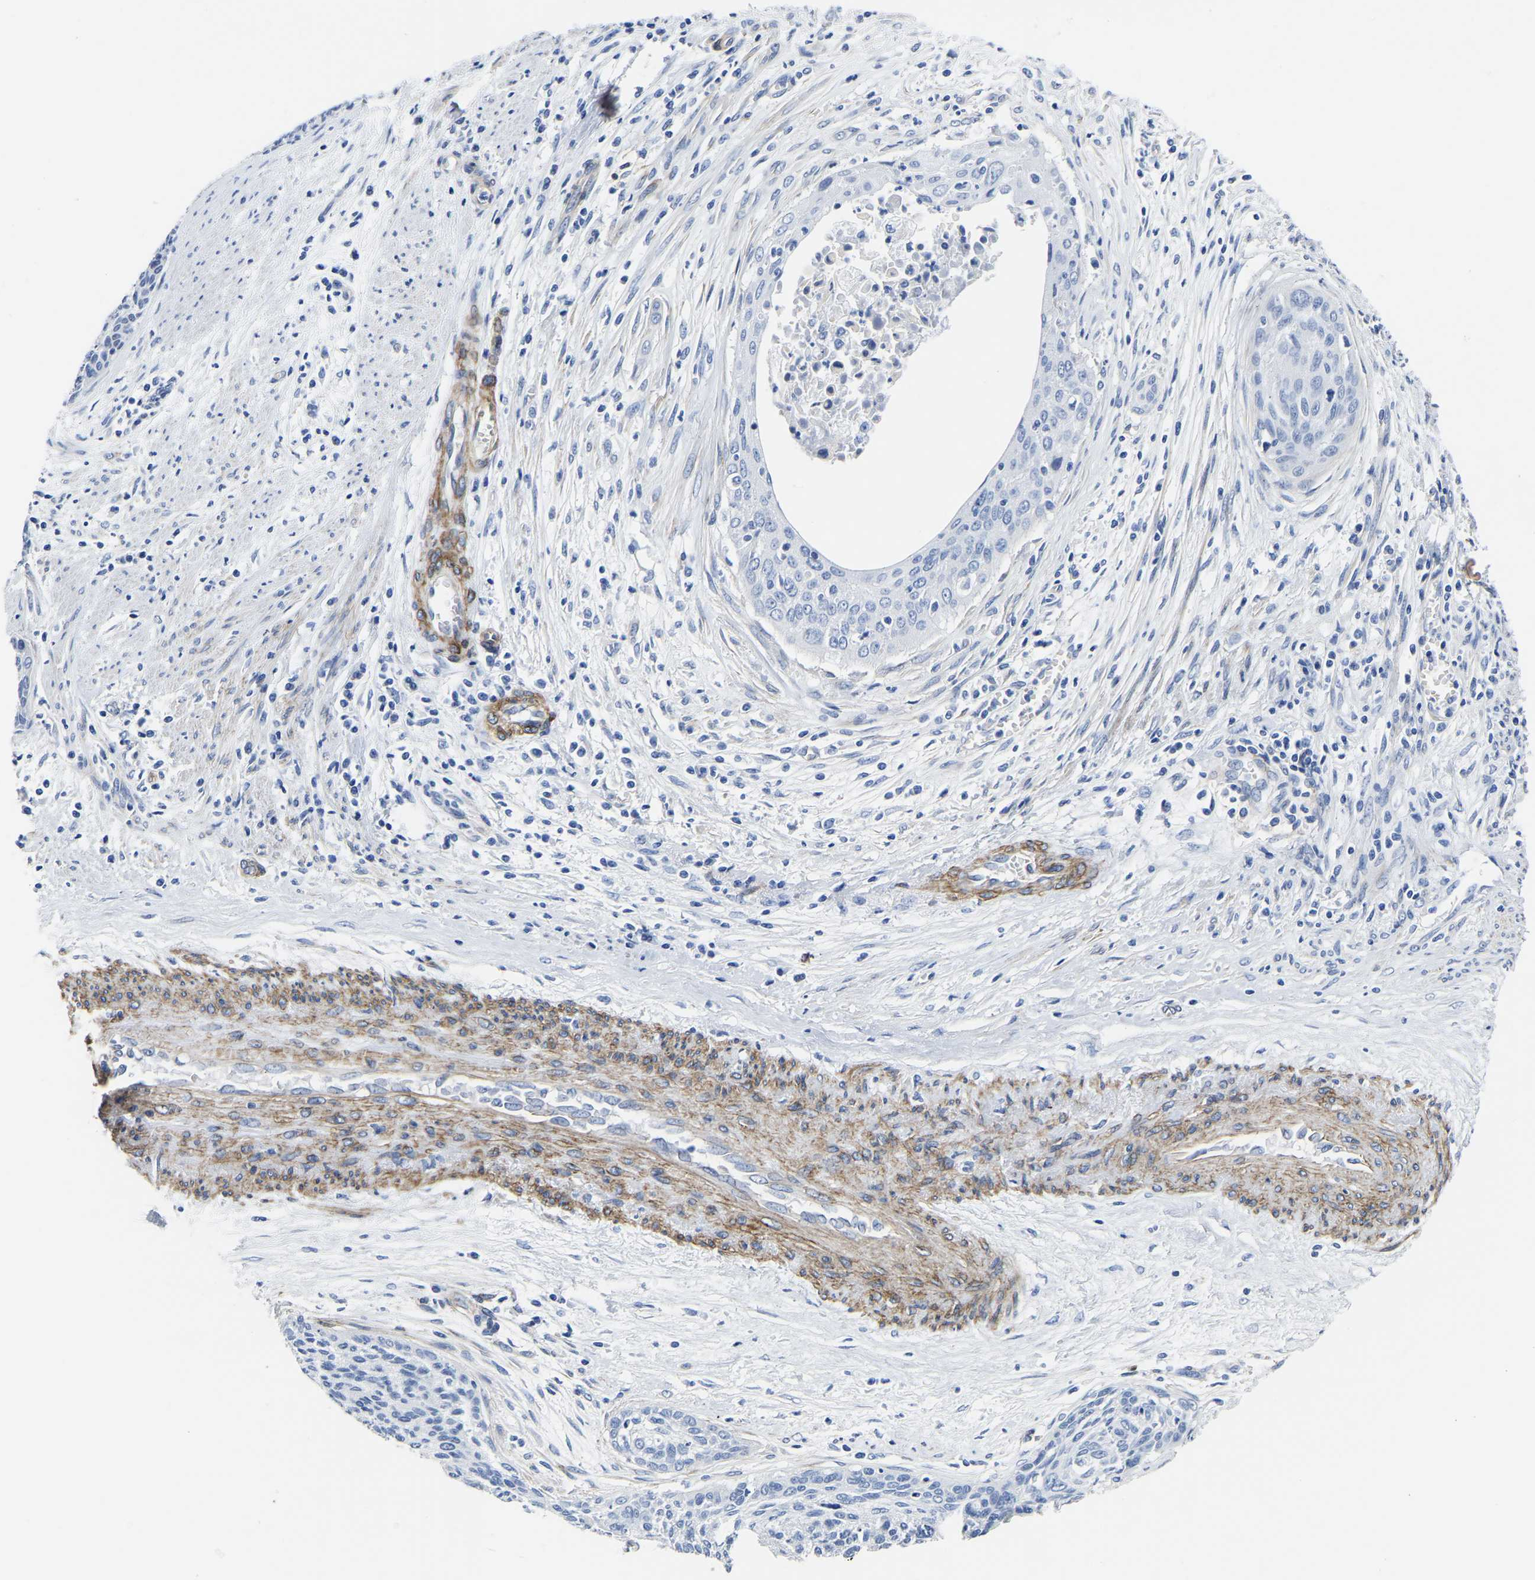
{"staining": {"intensity": "negative", "quantity": "none", "location": "none"}, "tissue": "cervical cancer", "cell_type": "Tumor cells", "image_type": "cancer", "snomed": [{"axis": "morphology", "description": "Squamous cell carcinoma, NOS"}, {"axis": "topography", "description": "Cervix"}], "caption": "IHC histopathology image of neoplastic tissue: cervical cancer stained with DAB (3,3'-diaminobenzidine) shows no significant protein expression in tumor cells.", "gene": "SLC45A3", "patient": {"sex": "female", "age": 55}}